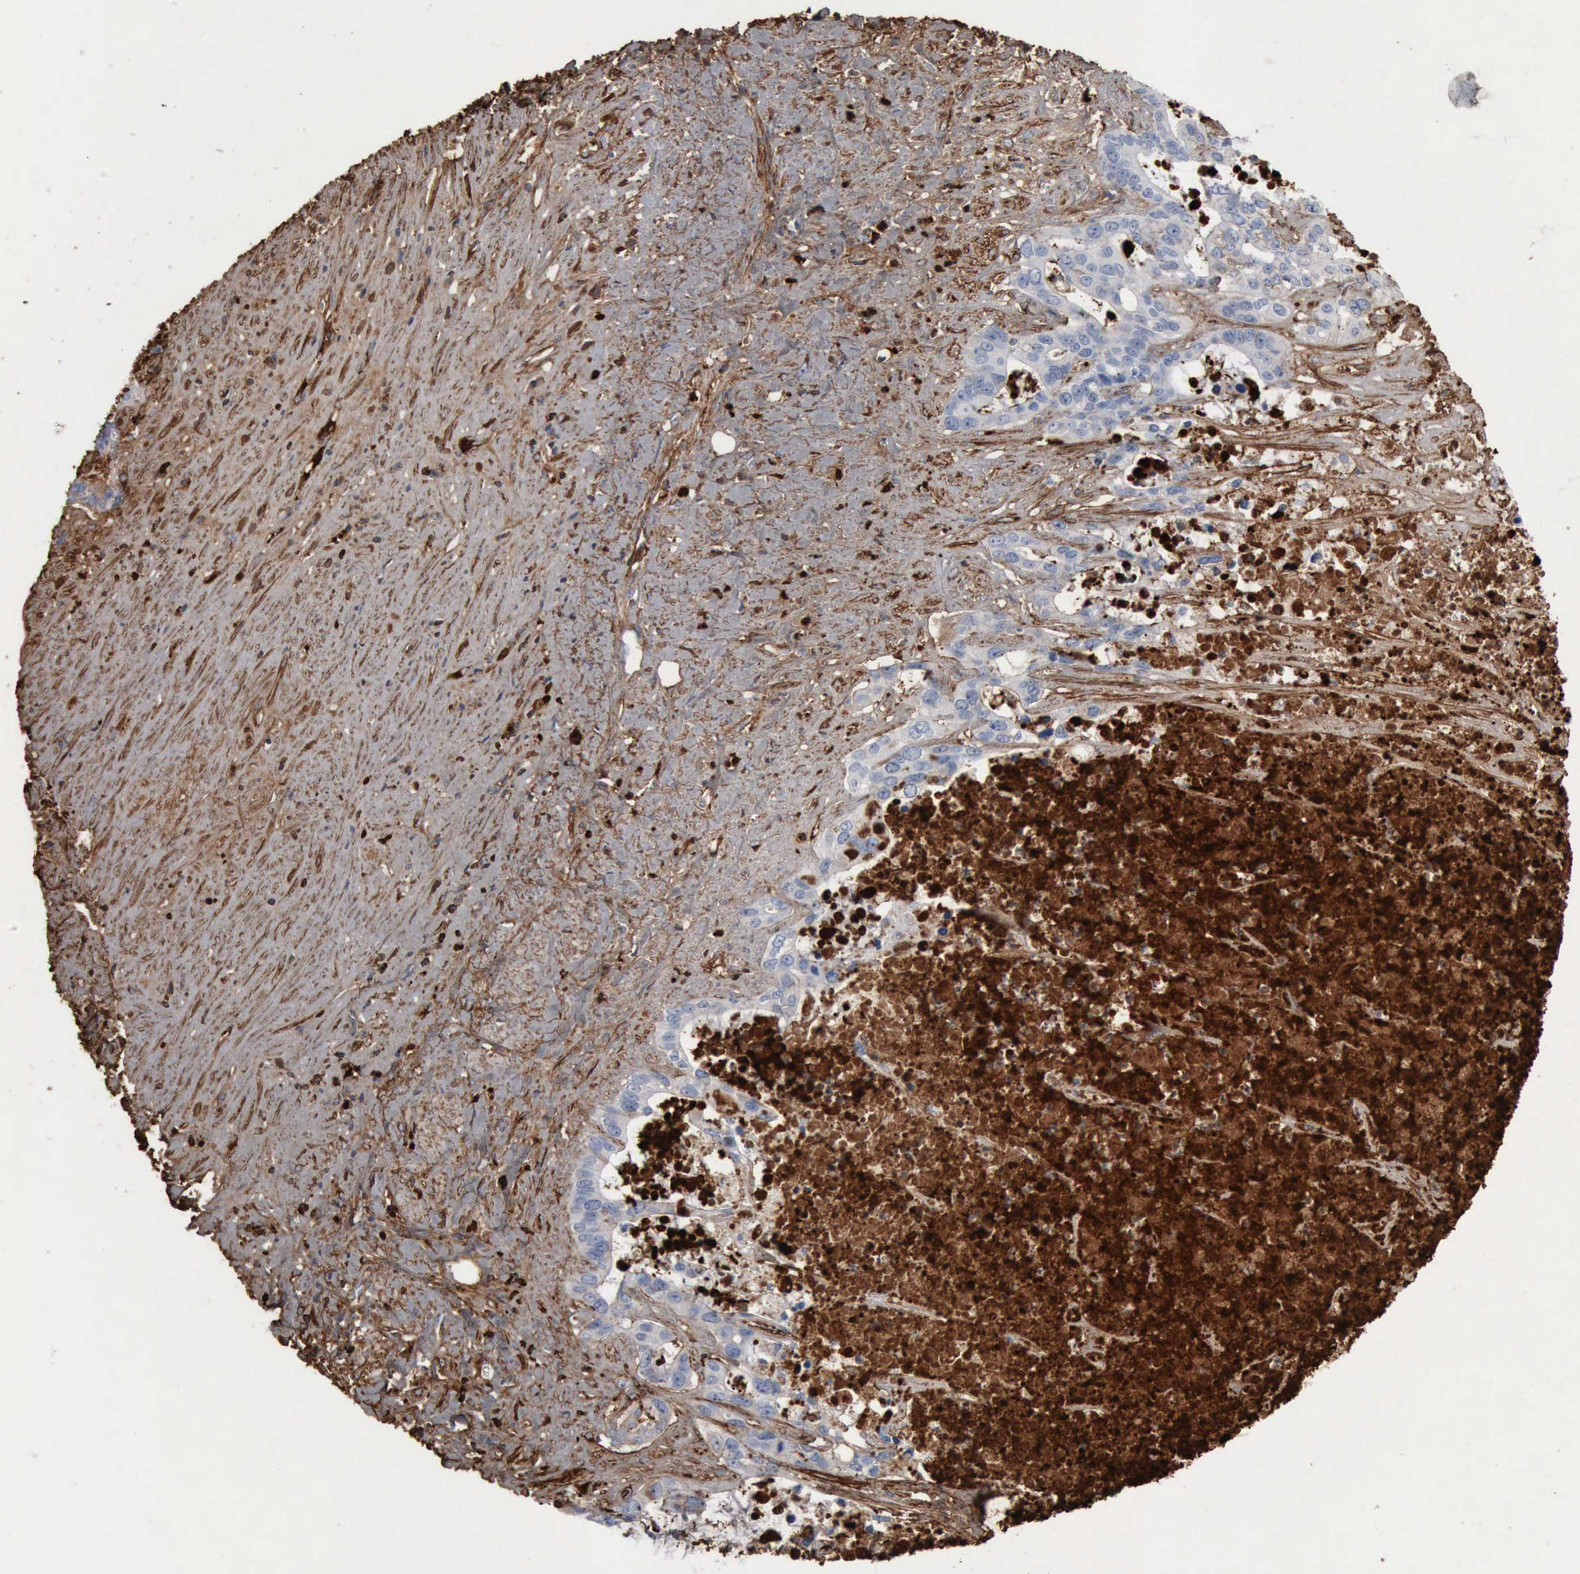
{"staining": {"intensity": "strong", "quantity": "25%-75%", "location": "cytoplasmic/membranous"}, "tissue": "liver cancer", "cell_type": "Tumor cells", "image_type": "cancer", "snomed": [{"axis": "morphology", "description": "Cholangiocarcinoma"}, {"axis": "topography", "description": "Liver"}], "caption": "This is a photomicrograph of immunohistochemistry staining of liver cholangiocarcinoma, which shows strong expression in the cytoplasmic/membranous of tumor cells.", "gene": "FN1", "patient": {"sex": "female", "age": 65}}